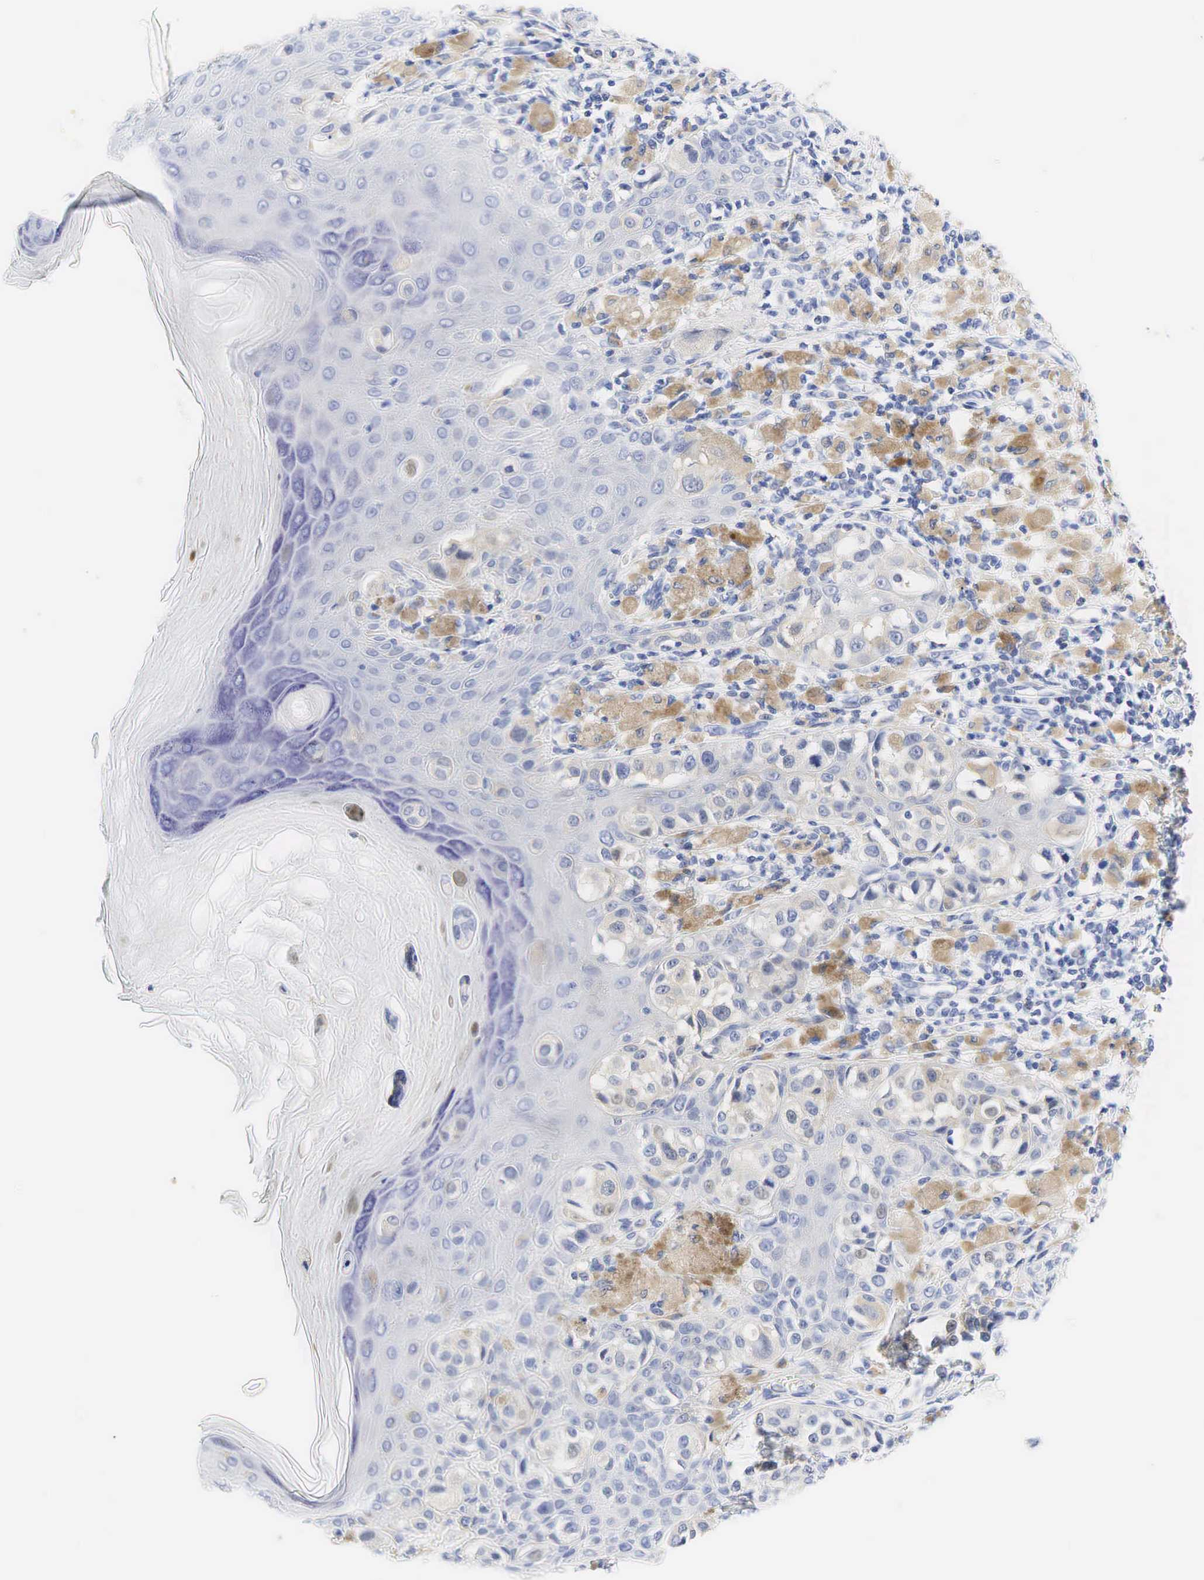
{"staining": {"intensity": "negative", "quantity": "none", "location": "none"}, "tissue": "melanoma", "cell_type": "Tumor cells", "image_type": "cancer", "snomed": [{"axis": "morphology", "description": "Malignant melanoma, NOS"}, {"axis": "topography", "description": "Skin"}], "caption": "Immunohistochemistry image of malignant melanoma stained for a protein (brown), which shows no expression in tumor cells.", "gene": "AR", "patient": {"sex": "female", "age": 82}}